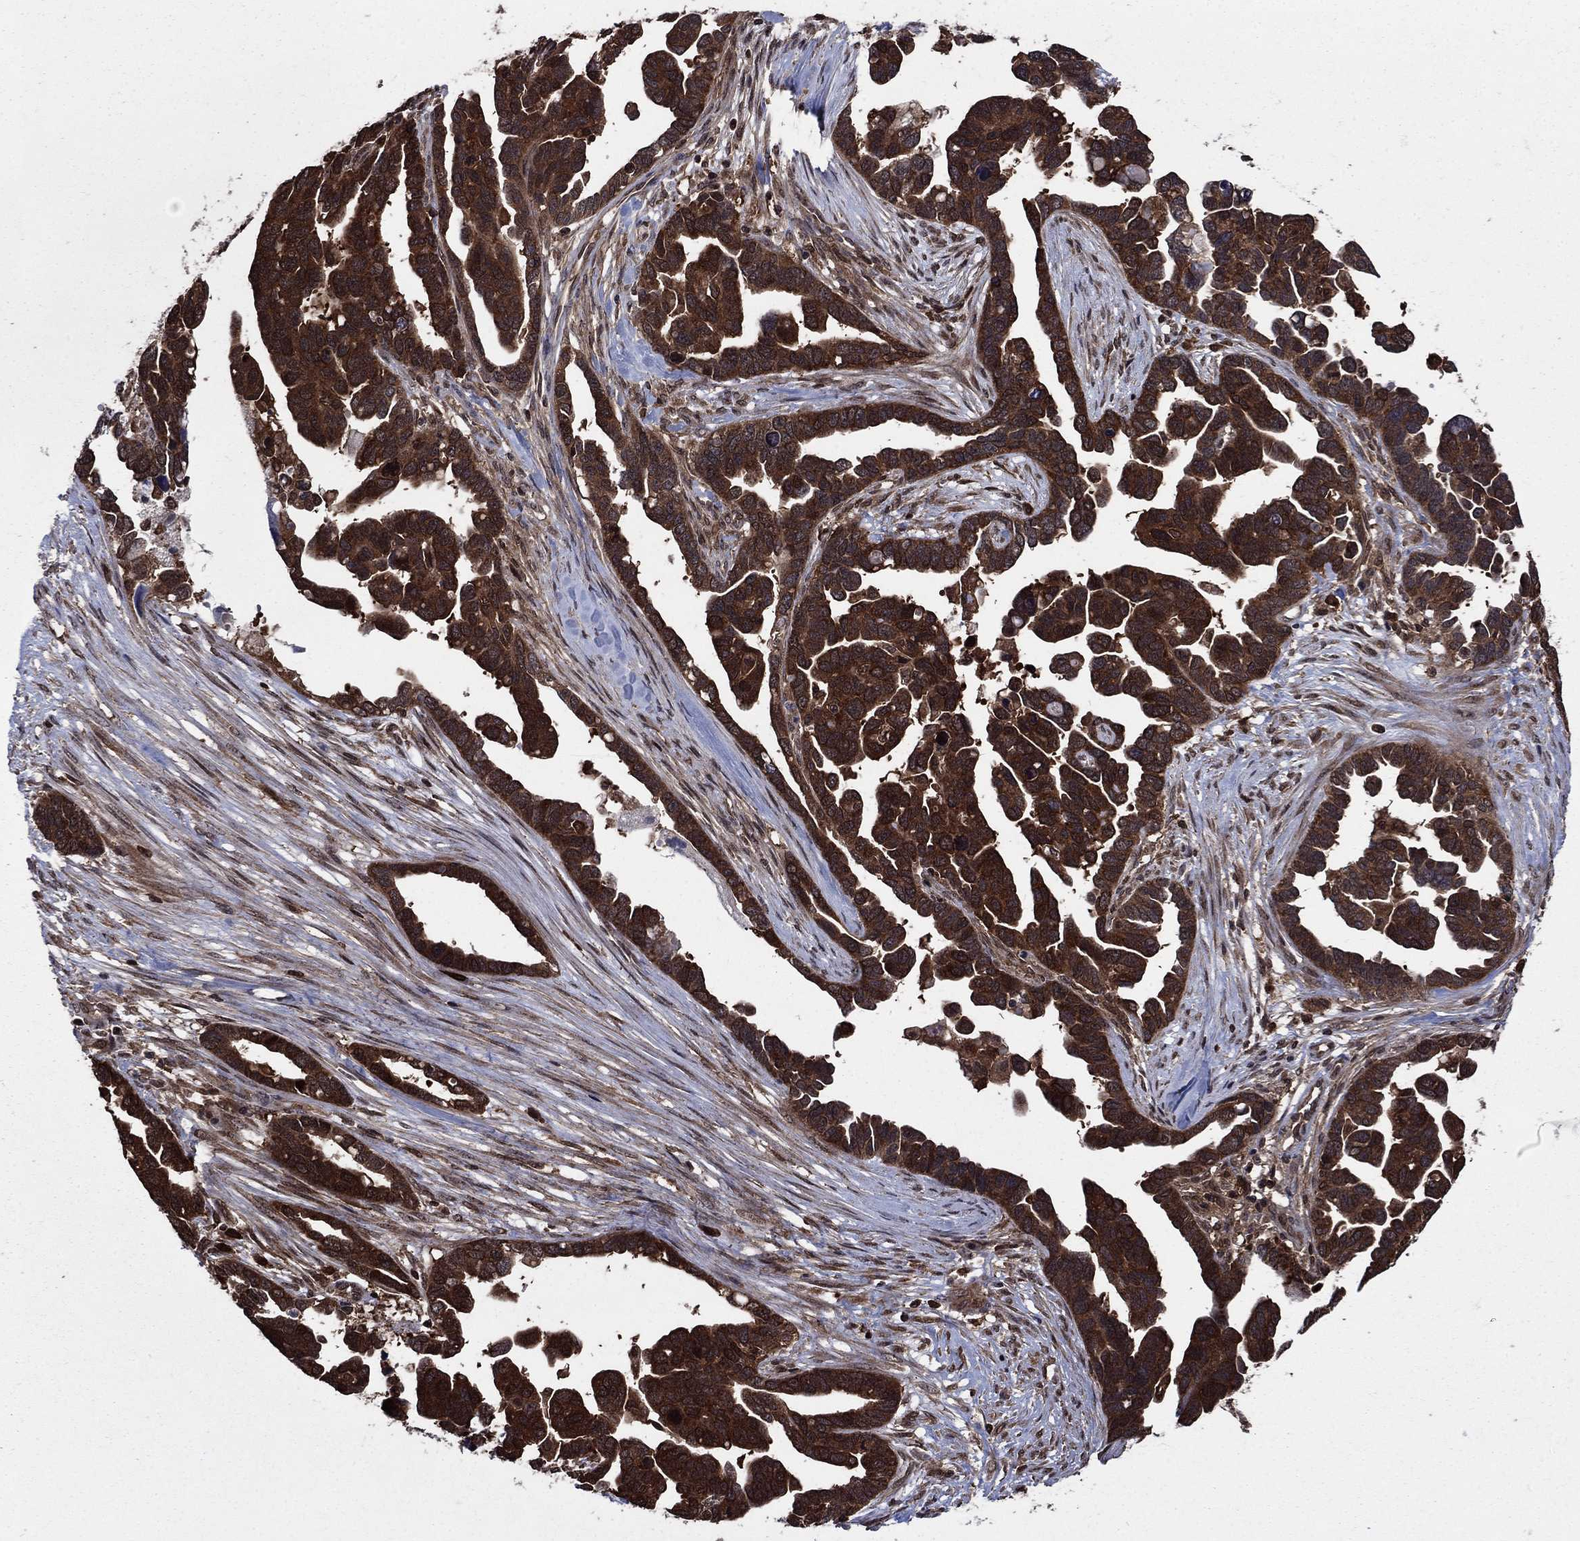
{"staining": {"intensity": "strong", "quantity": ">75%", "location": "cytoplasmic/membranous"}, "tissue": "ovarian cancer", "cell_type": "Tumor cells", "image_type": "cancer", "snomed": [{"axis": "morphology", "description": "Cystadenocarcinoma, serous, NOS"}, {"axis": "topography", "description": "Ovary"}], "caption": "Human ovarian serous cystadenocarcinoma stained with a protein marker shows strong staining in tumor cells.", "gene": "CACYBP", "patient": {"sex": "female", "age": 54}}